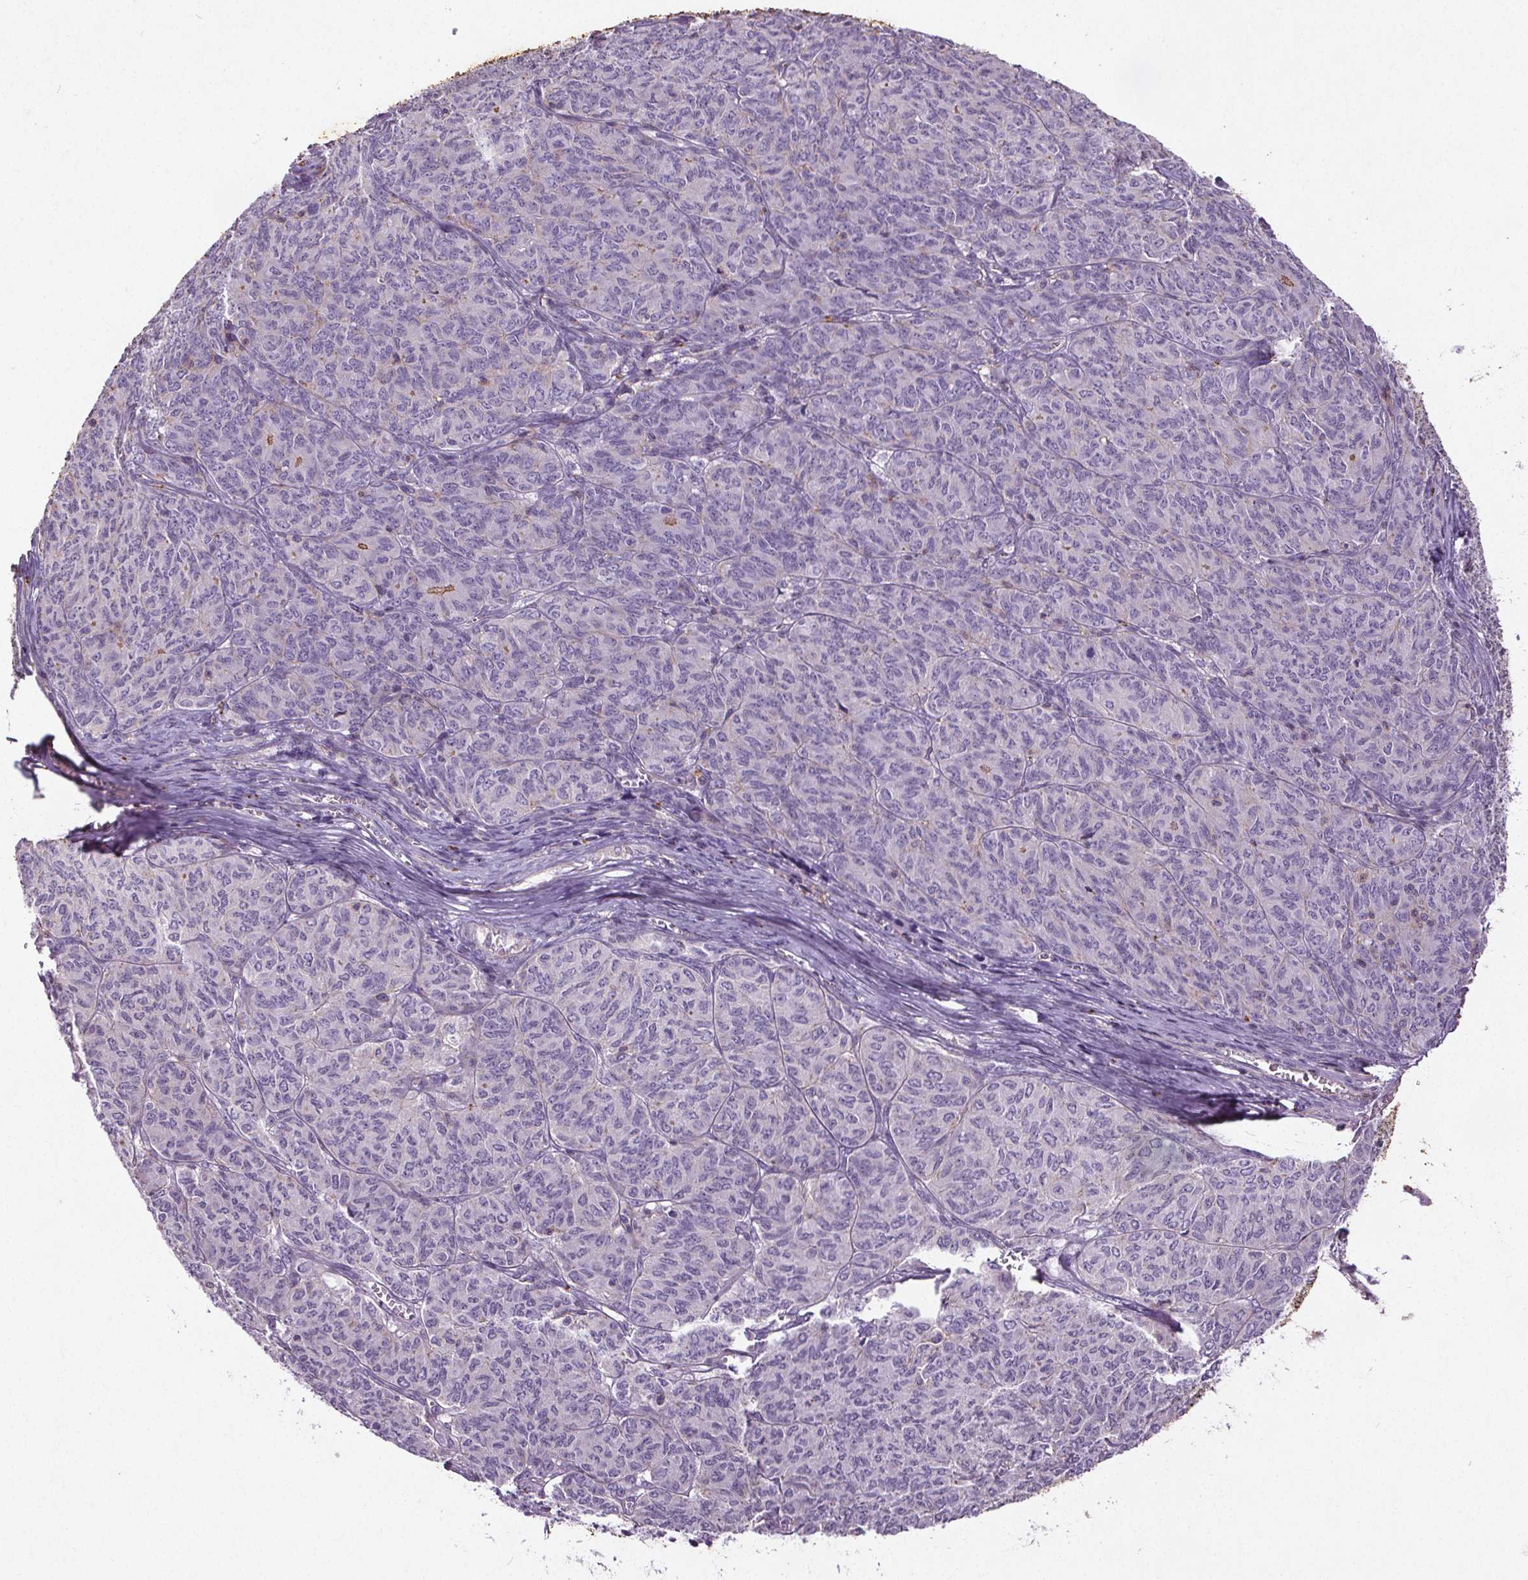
{"staining": {"intensity": "negative", "quantity": "none", "location": "none"}, "tissue": "ovarian cancer", "cell_type": "Tumor cells", "image_type": "cancer", "snomed": [{"axis": "morphology", "description": "Carcinoma, endometroid"}, {"axis": "topography", "description": "Ovary"}], "caption": "There is no significant positivity in tumor cells of ovarian cancer (endometroid carcinoma).", "gene": "C19orf84", "patient": {"sex": "female", "age": 80}}